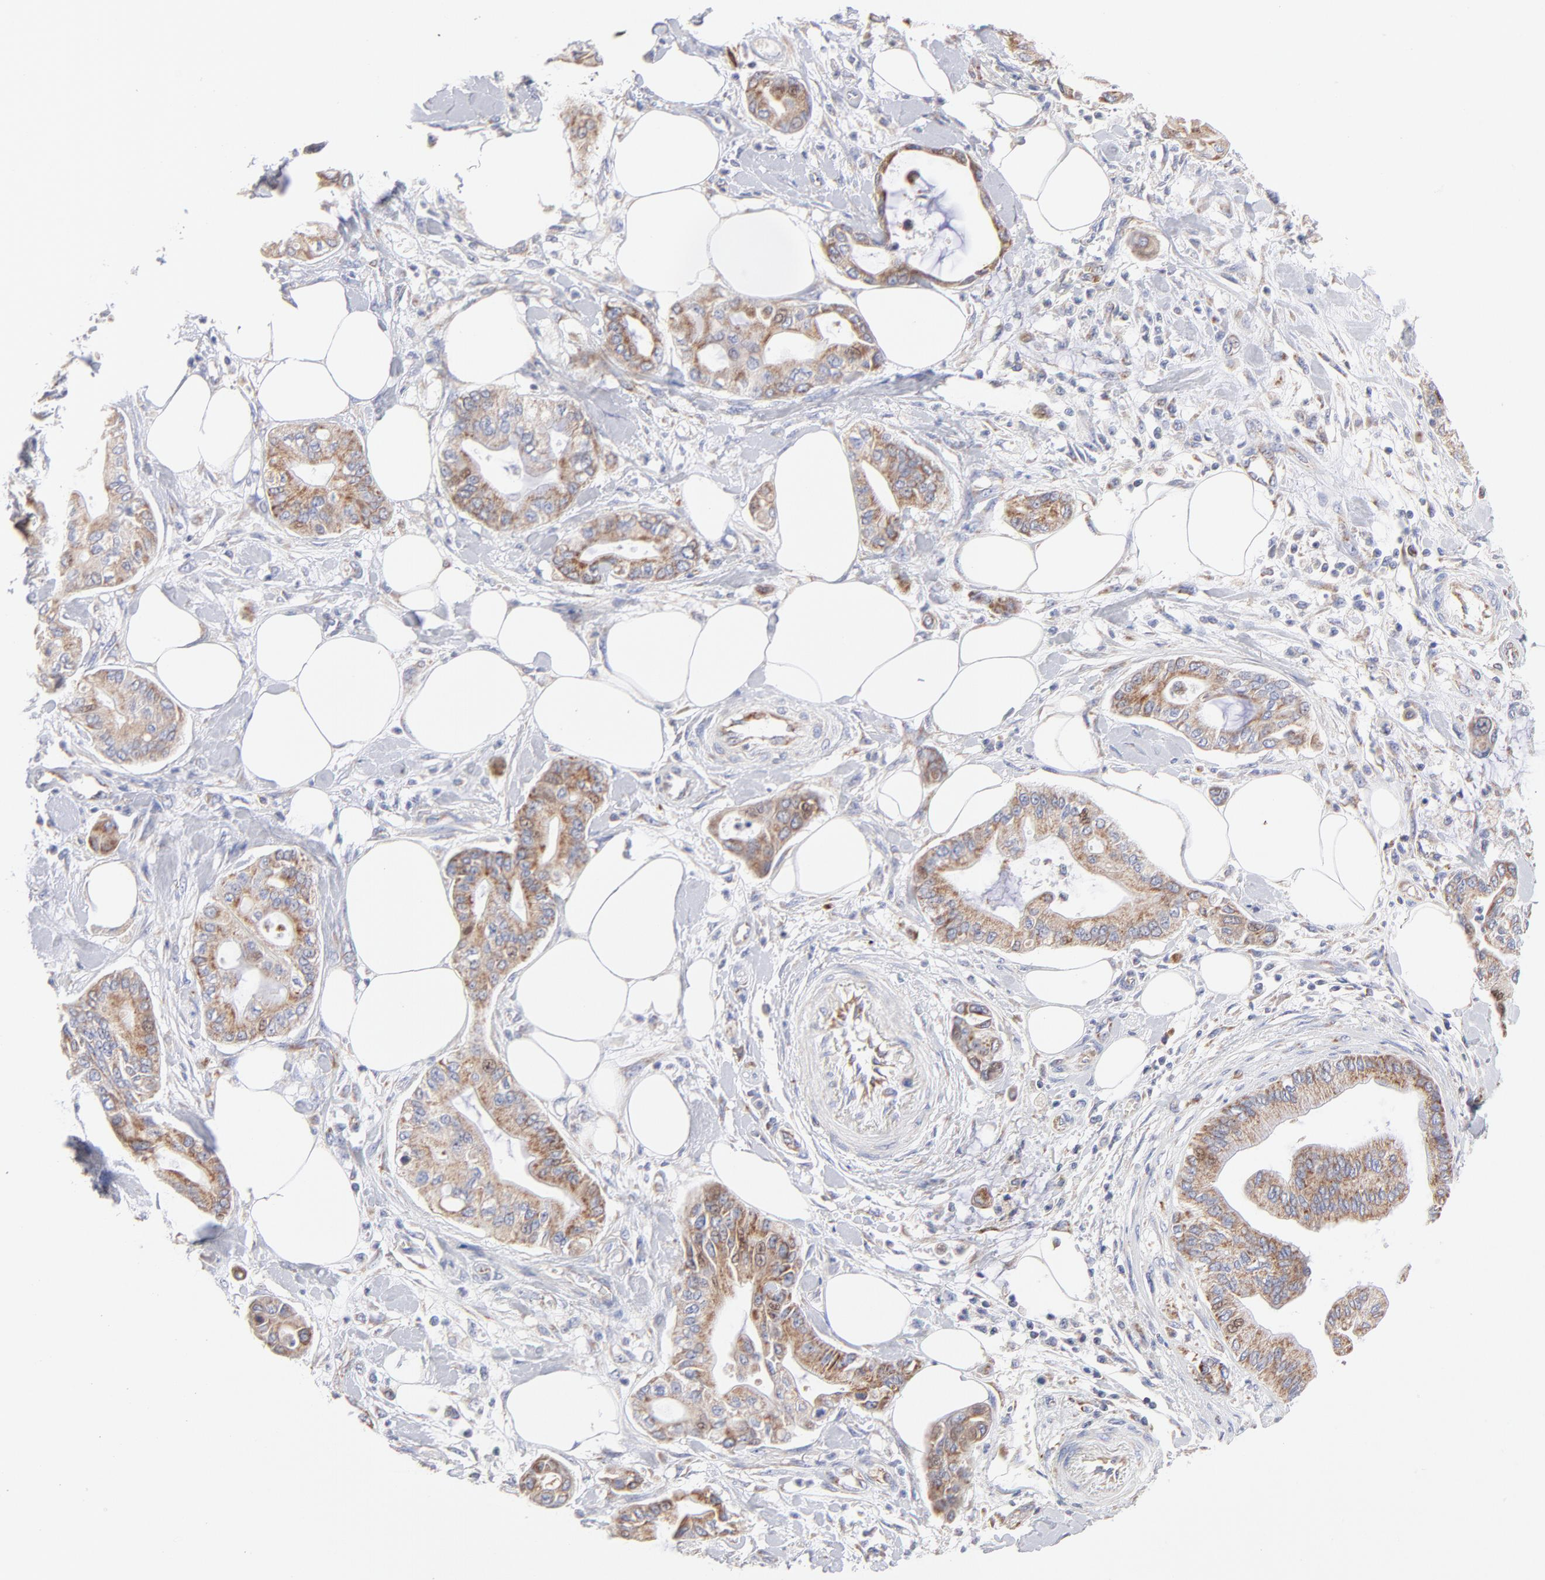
{"staining": {"intensity": "weak", "quantity": ">75%", "location": "cytoplasmic/membranous"}, "tissue": "pancreatic cancer", "cell_type": "Tumor cells", "image_type": "cancer", "snomed": [{"axis": "morphology", "description": "Adenocarcinoma, NOS"}, {"axis": "morphology", "description": "Adenocarcinoma, metastatic, NOS"}, {"axis": "topography", "description": "Lymph node"}, {"axis": "topography", "description": "Pancreas"}, {"axis": "topography", "description": "Duodenum"}], "caption": "Immunohistochemical staining of metastatic adenocarcinoma (pancreatic) exhibits low levels of weak cytoplasmic/membranous staining in about >75% of tumor cells. Nuclei are stained in blue.", "gene": "TIMM8A", "patient": {"sex": "female", "age": 64}}